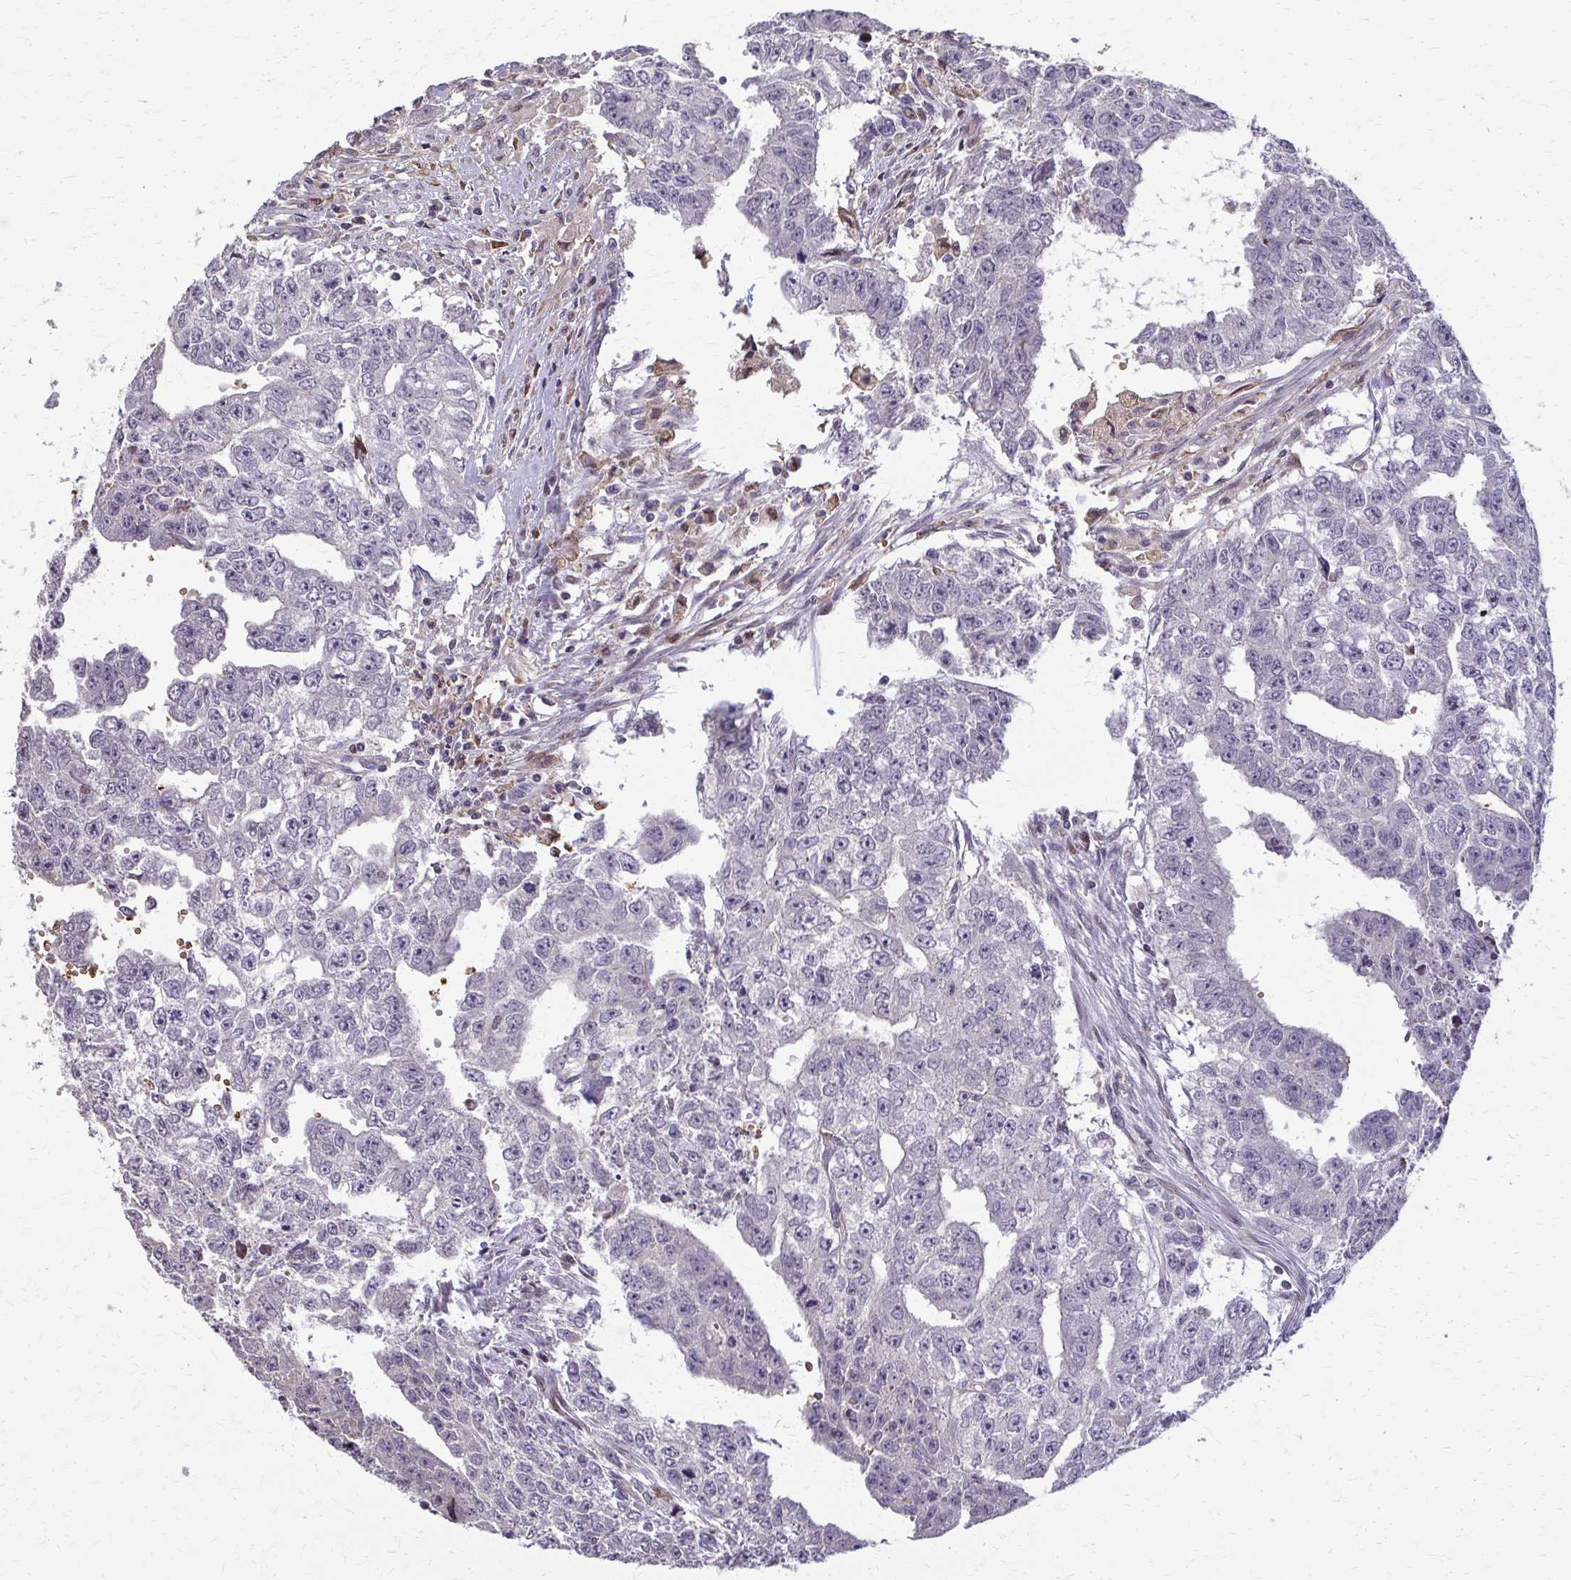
{"staining": {"intensity": "negative", "quantity": "none", "location": "none"}, "tissue": "testis cancer", "cell_type": "Tumor cells", "image_type": "cancer", "snomed": [{"axis": "morphology", "description": "Carcinoma, Embryonal, NOS"}, {"axis": "morphology", "description": "Teratoma, malignant, NOS"}, {"axis": "topography", "description": "Testis"}], "caption": "There is no significant positivity in tumor cells of embryonal carcinoma (testis).", "gene": "ZNF34", "patient": {"sex": "male", "age": 24}}